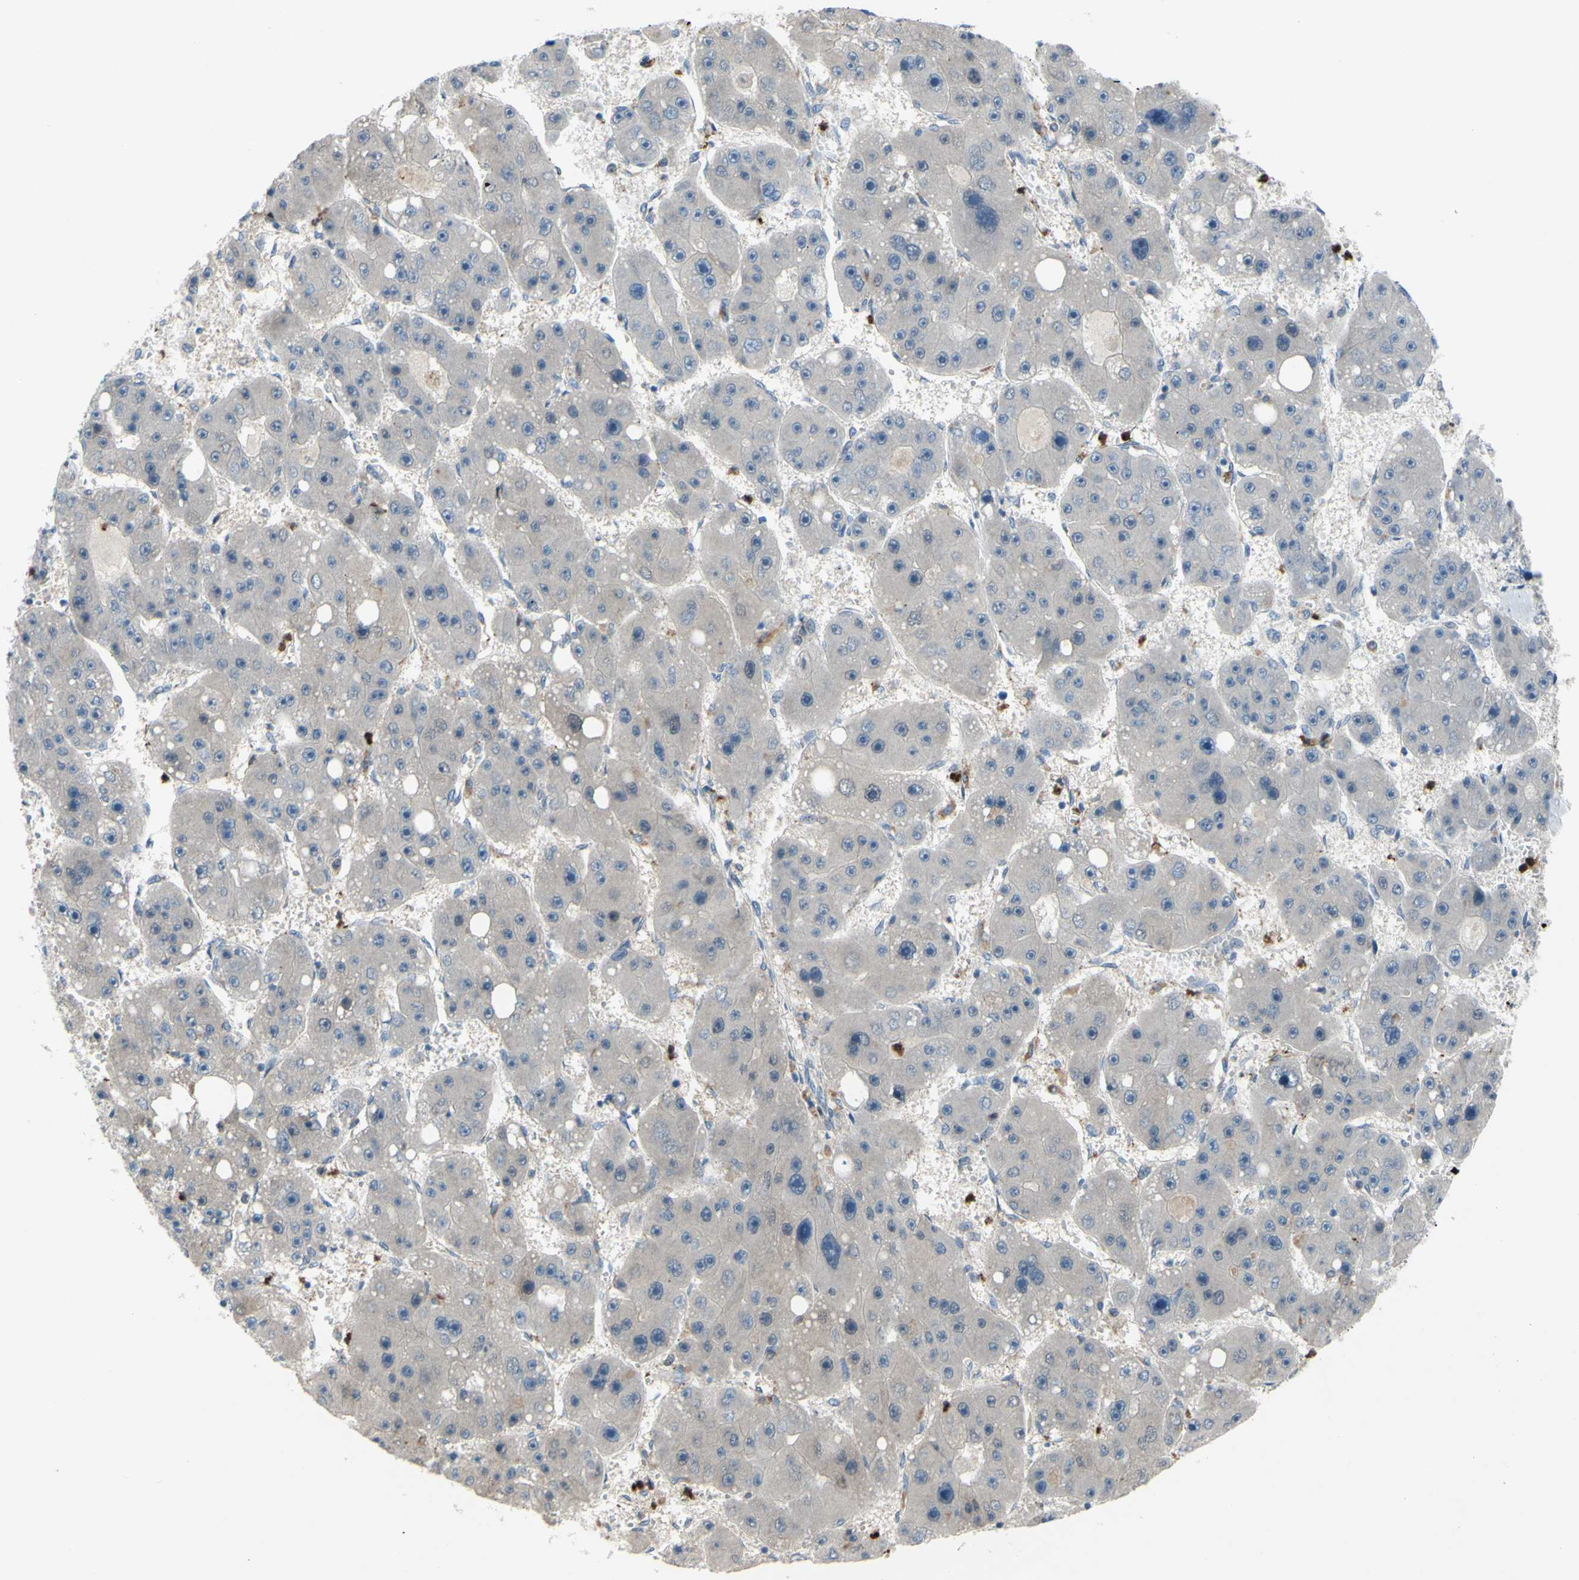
{"staining": {"intensity": "negative", "quantity": "none", "location": "none"}, "tissue": "liver cancer", "cell_type": "Tumor cells", "image_type": "cancer", "snomed": [{"axis": "morphology", "description": "Carcinoma, Hepatocellular, NOS"}, {"axis": "topography", "description": "Liver"}], "caption": "Tumor cells are negative for brown protein staining in liver hepatocellular carcinoma.", "gene": "GRAMD2B", "patient": {"sex": "female", "age": 61}}